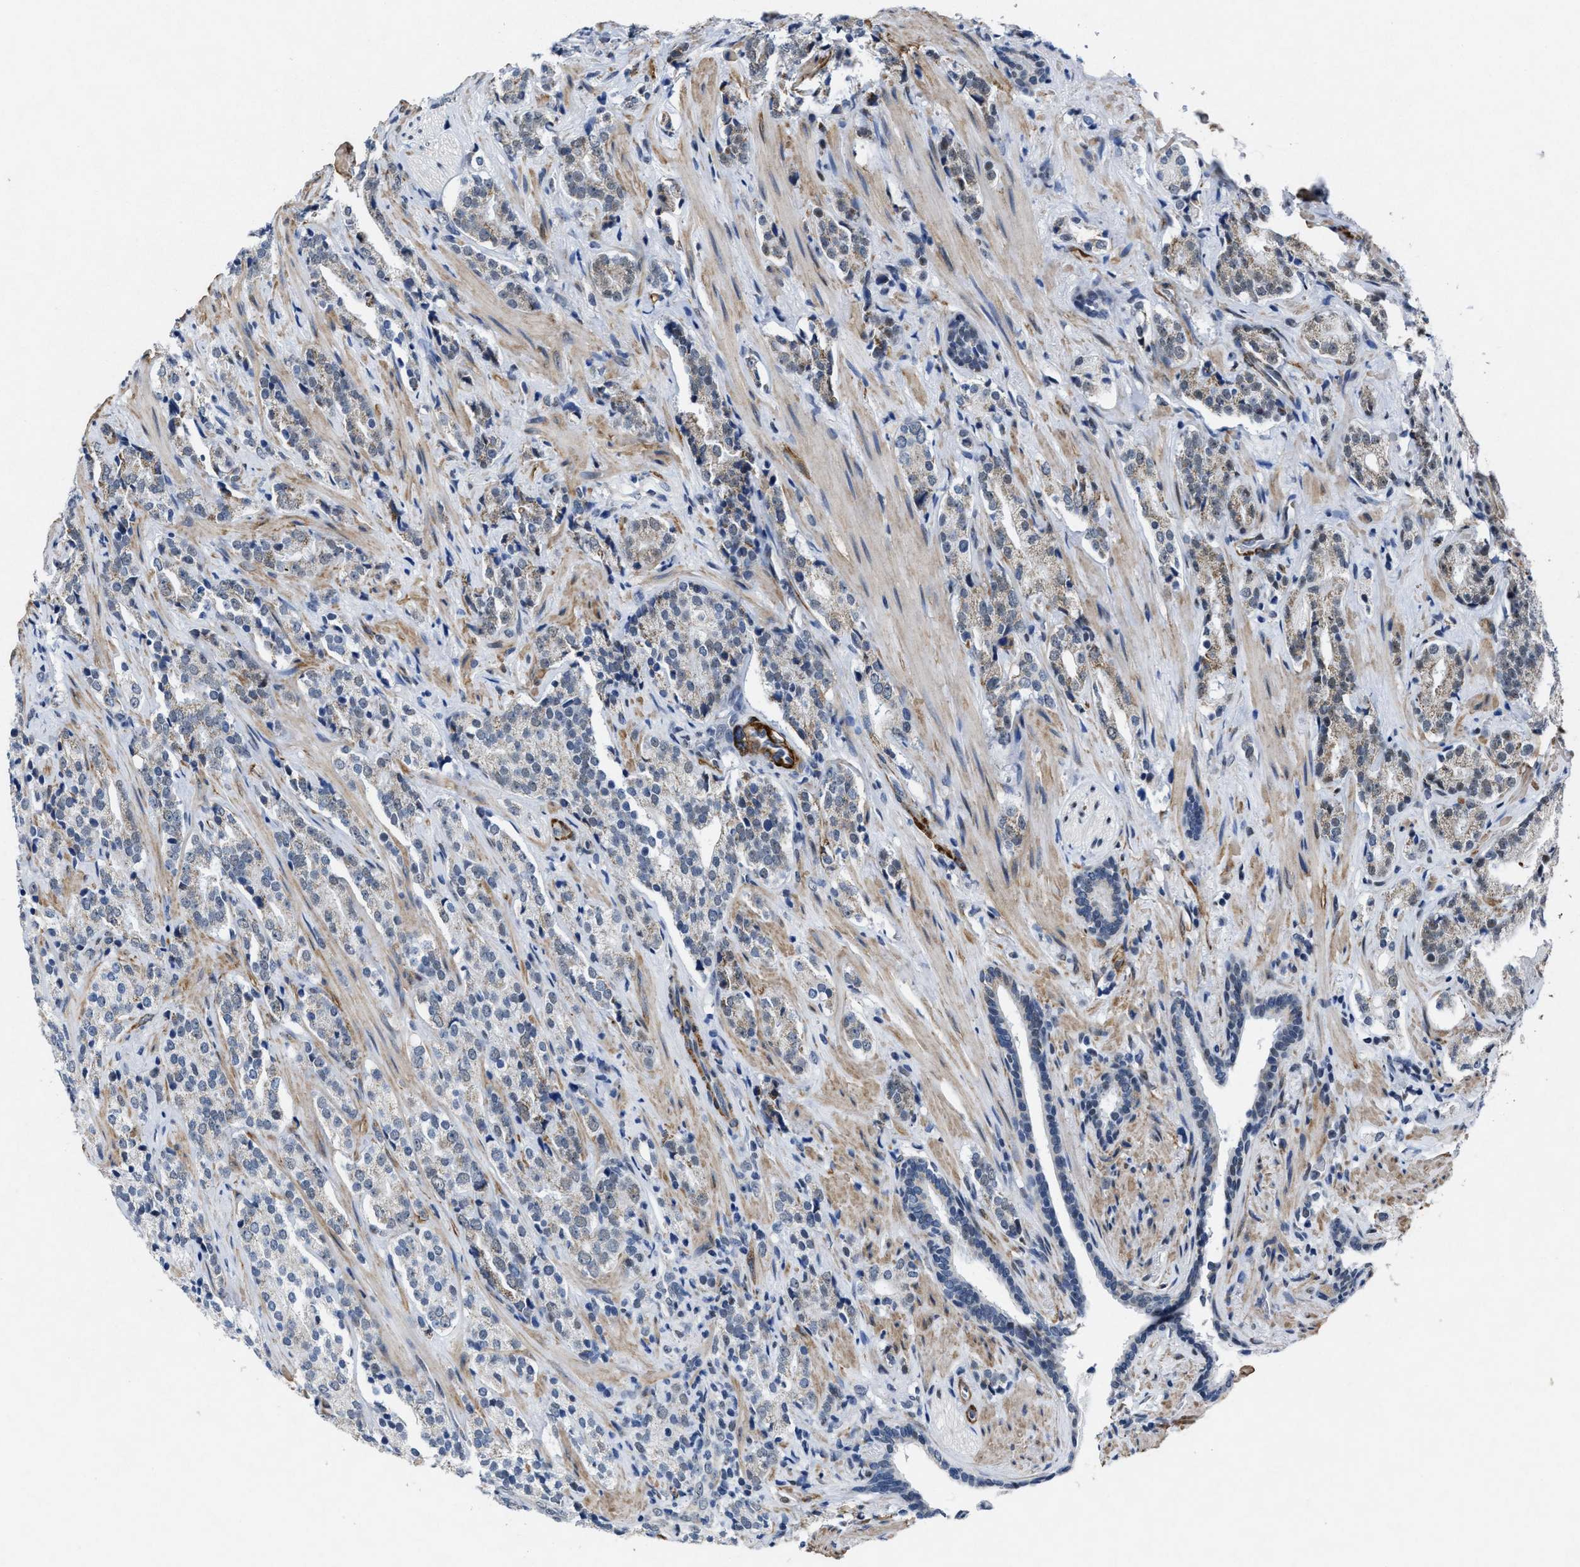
{"staining": {"intensity": "weak", "quantity": "<25%", "location": "cytoplasmic/membranous"}, "tissue": "prostate cancer", "cell_type": "Tumor cells", "image_type": "cancer", "snomed": [{"axis": "morphology", "description": "Adenocarcinoma, High grade"}, {"axis": "topography", "description": "Prostate"}], "caption": "A histopathology image of prostate high-grade adenocarcinoma stained for a protein reveals no brown staining in tumor cells.", "gene": "ID3", "patient": {"sex": "male", "age": 71}}